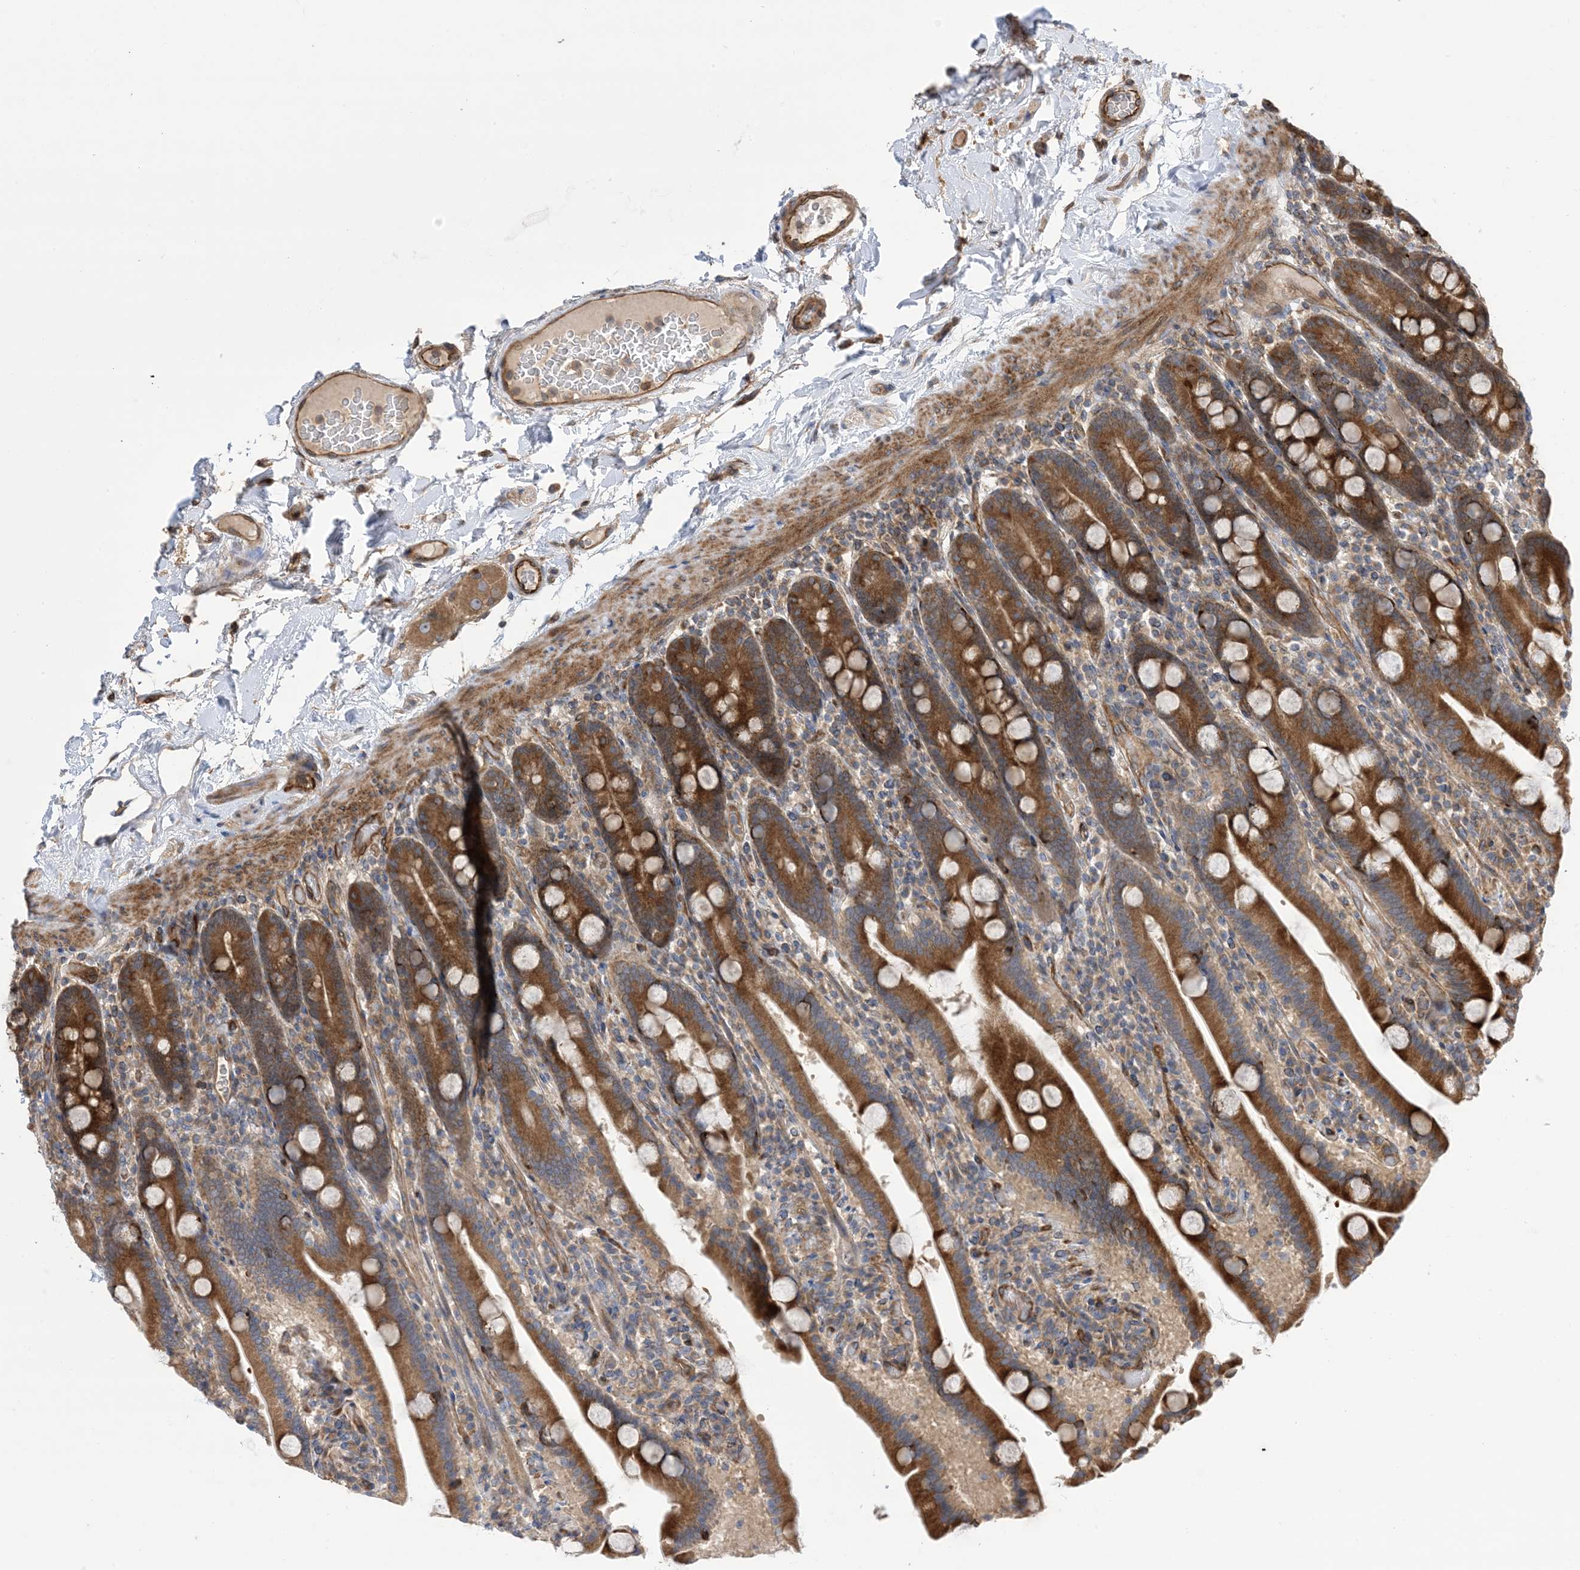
{"staining": {"intensity": "moderate", "quantity": ">75%", "location": "cytoplasmic/membranous"}, "tissue": "duodenum", "cell_type": "Glandular cells", "image_type": "normal", "snomed": [{"axis": "morphology", "description": "Normal tissue, NOS"}, {"axis": "topography", "description": "Duodenum"}], "caption": "Immunohistochemistry (IHC) (DAB) staining of benign duodenum exhibits moderate cytoplasmic/membranous protein positivity in approximately >75% of glandular cells.", "gene": "CLEC16A", "patient": {"sex": "male", "age": 55}}